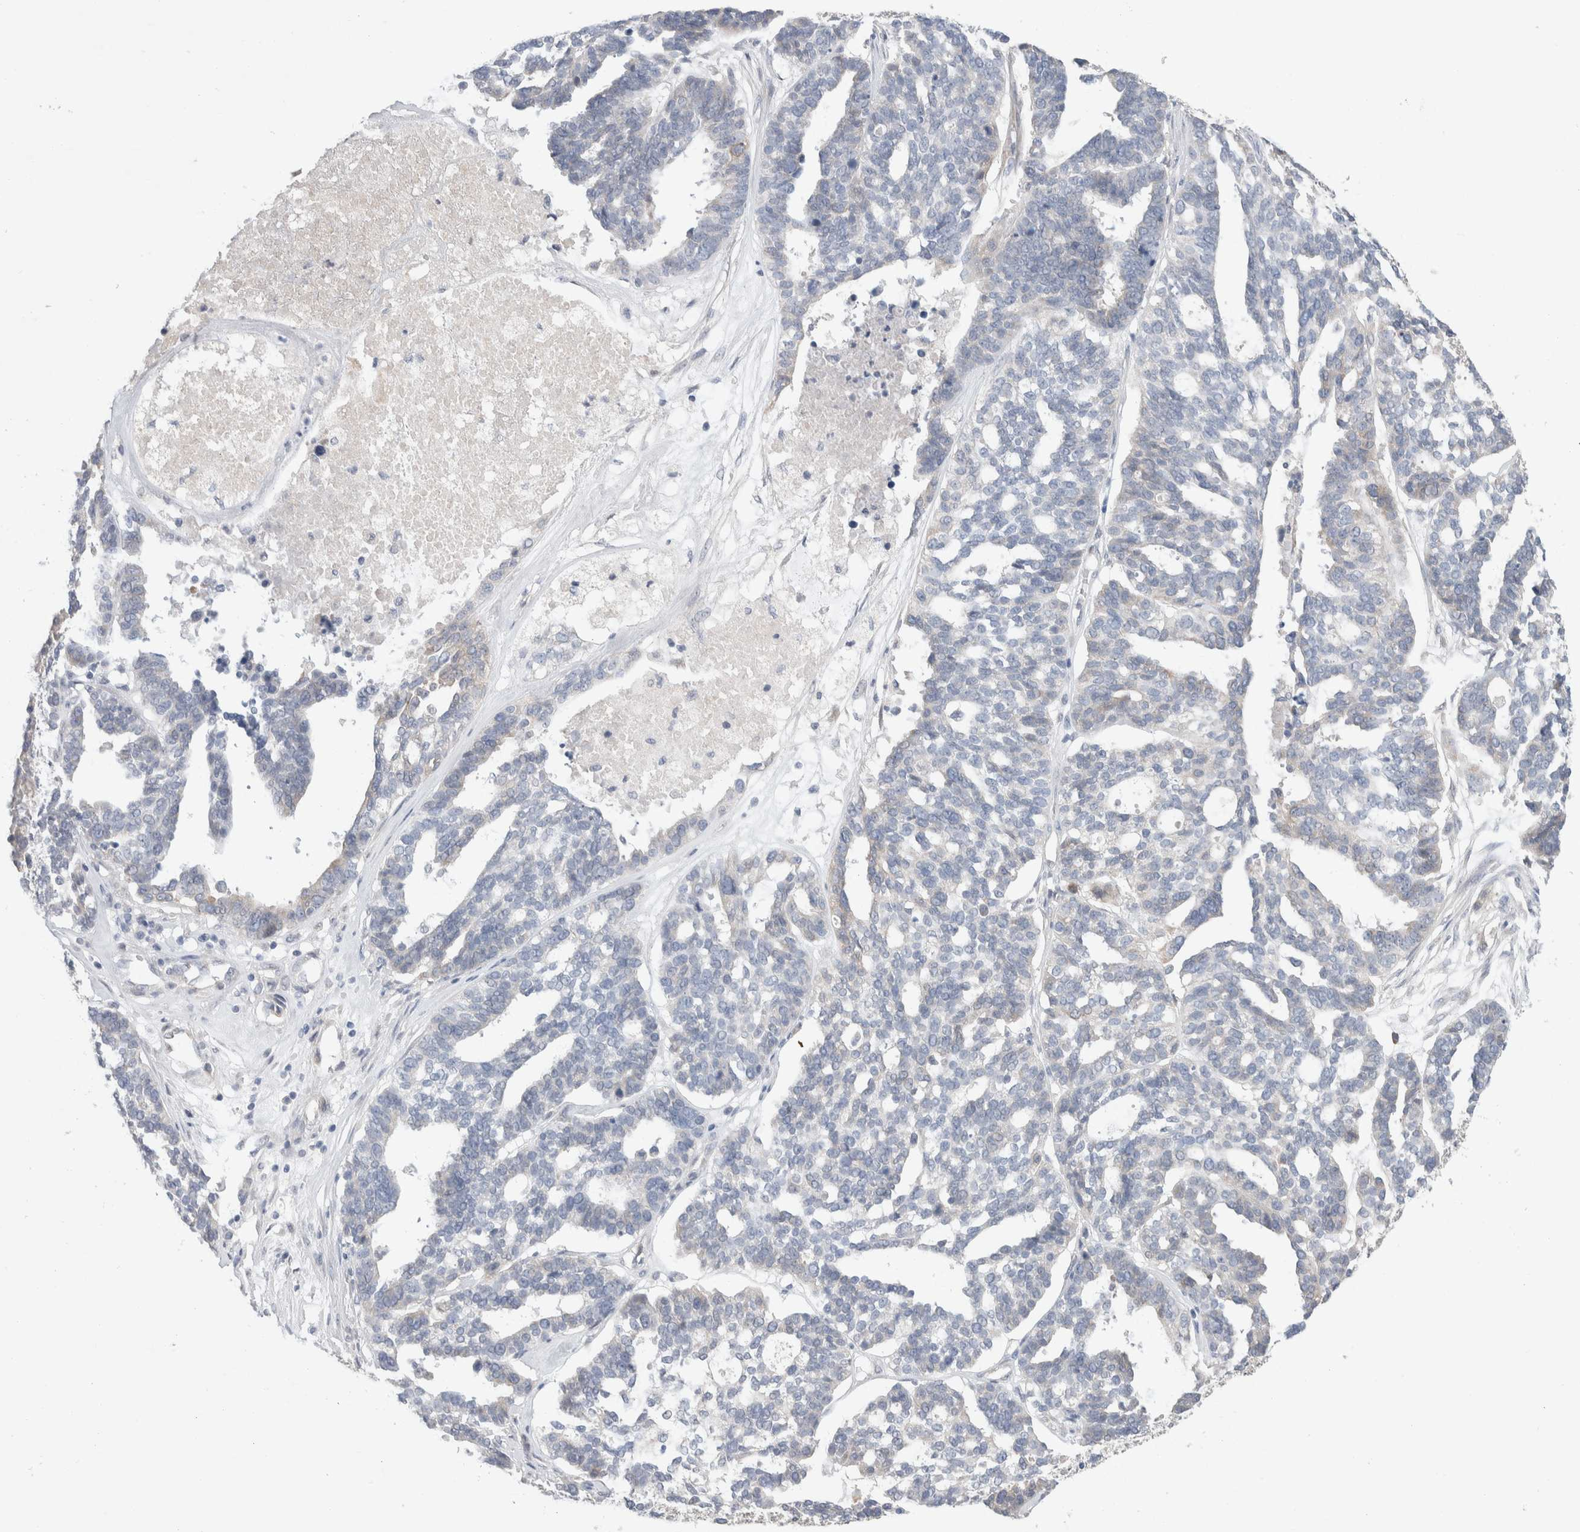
{"staining": {"intensity": "negative", "quantity": "none", "location": "none"}, "tissue": "ovarian cancer", "cell_type": "Tumor cells", "image_type": "cancer", "snomed": [{"axis": "morphology", "description": "Cystadenocarcinoma, serous, NOS"}, {"axis": "topography", "description": "Ovary"}], "caption": "This is a histopathology image of immunohistochemistry staining of serous cystadenocarcinoma (ovarian), which shows no expression in tumor cells.", "gene": "RUSF1", "patient": {"sex": "female", "age": 59}}